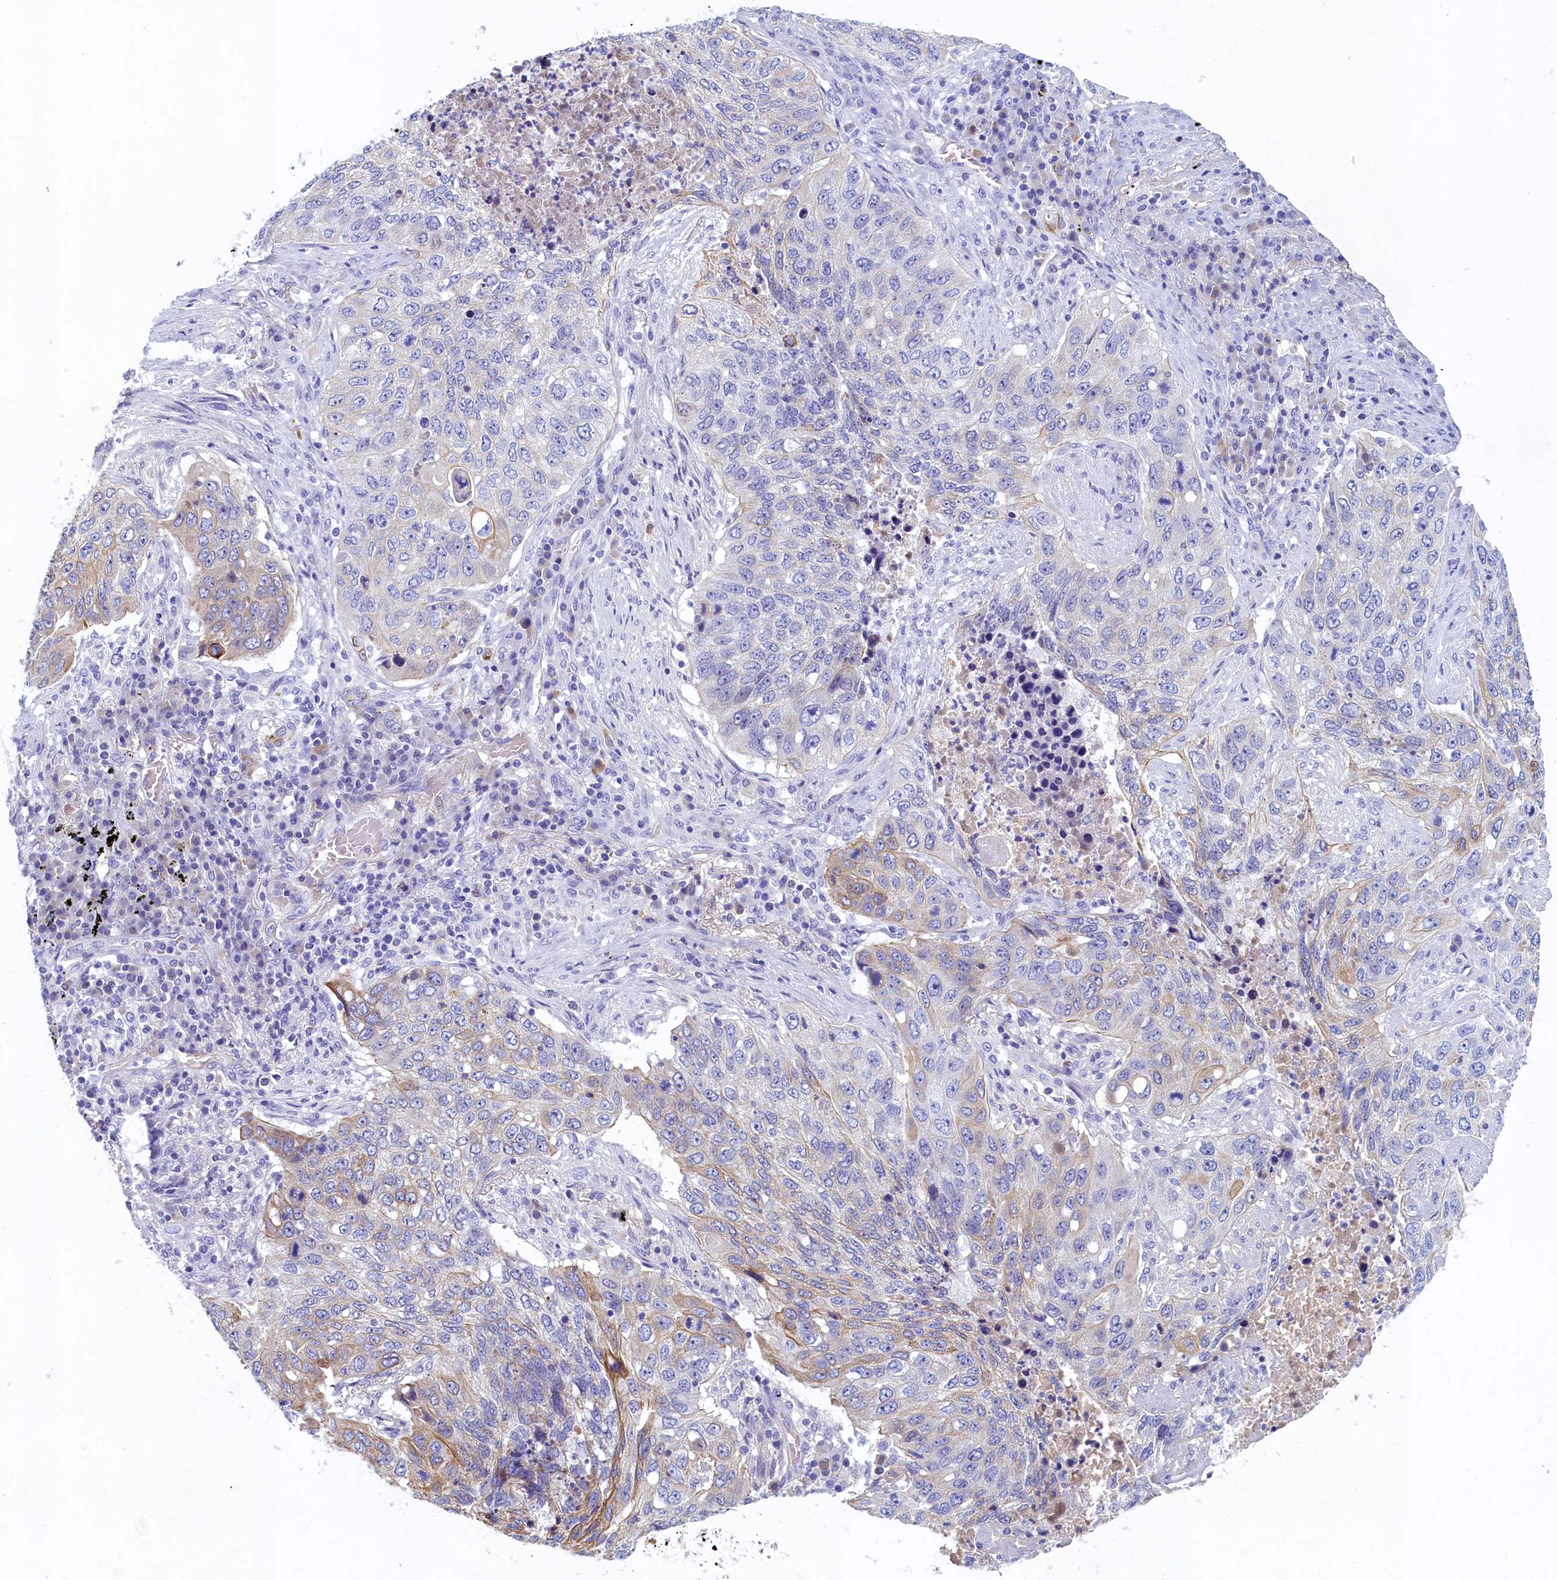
{"staining": {"intensity": "weak", "quantity": "<25%", "location": "cytoplasmic/membranous"}, "tissue": "lung cancer", "cell_type": "Tumor cells", "image_type": "cancer", "snomed": [{"axis": "morphology", "description": "Squamous cell carcinoma, NOS"}, {"axis": "topography", "description": "Lung"}], "caption": "Immunohistochemical staining of lung squamous cell carcinoma shows no significant staining in tumor cells.", "gene": "GUCA1C", "patient": {"sex": "female", "age": 63}}